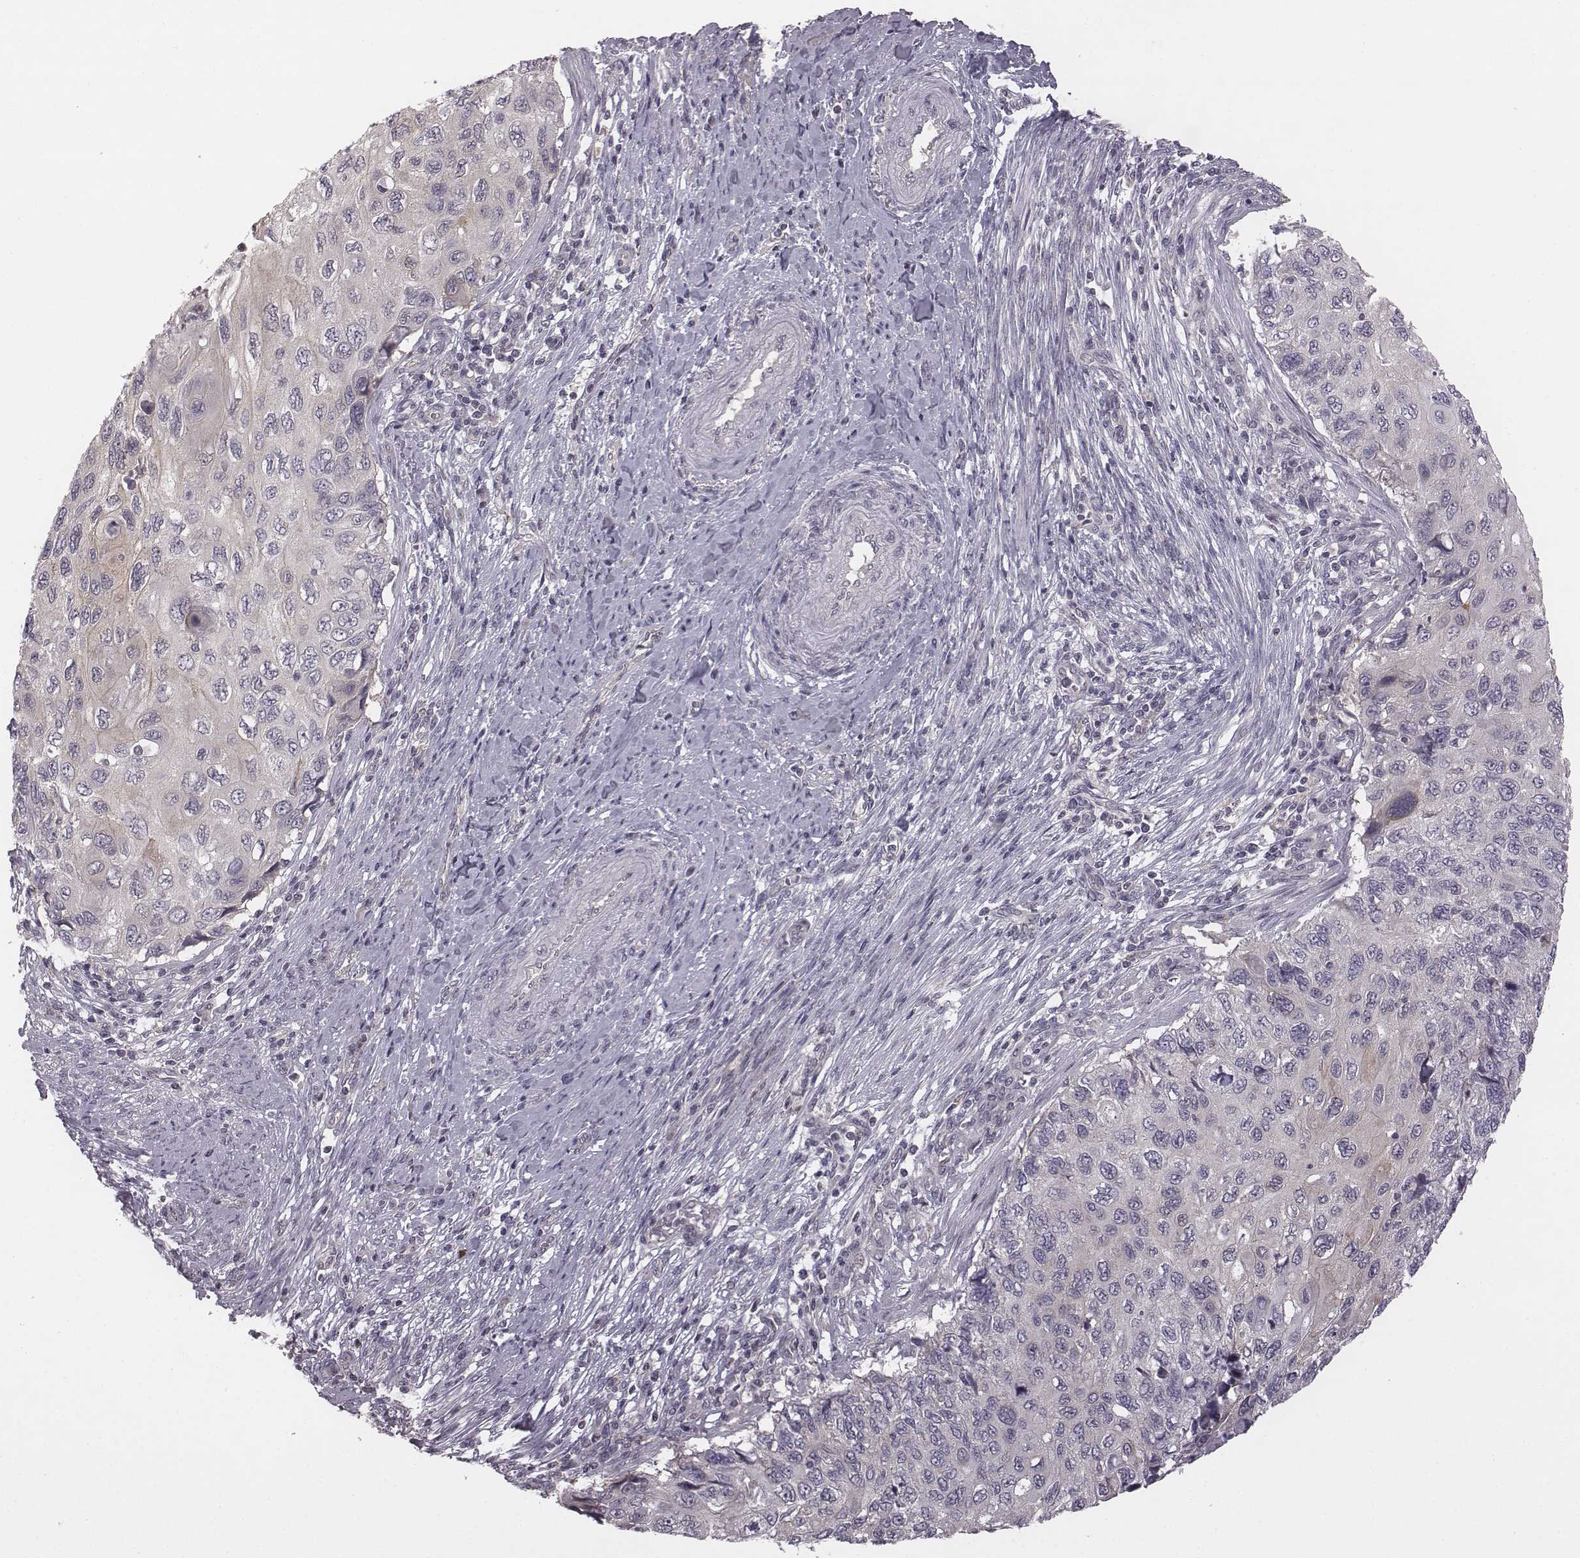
{"staining": {"intensity": "negative", "quantity": "none", "location": "none"}, "tissue": "cervical cancer", "cell_type": "Tumor cells", "image_type": "cancer", "snomed": [{"axis": "morphology", "description": "Squamous cell carcinoma, NOS"}, {"axis": "topography", "description": "Cervix"}], "caption": "The photomicrograph displays no significant staining in tumor cells of cervical cancer (squamous cell carcinoma). (Stains: DAB immunohistochemistry with hematoxylin counter stain, Microscopy: brightfield microscopy at high magnification).", "gene": "BICDL1", "patient": {"sex": "female", "age": 70}}